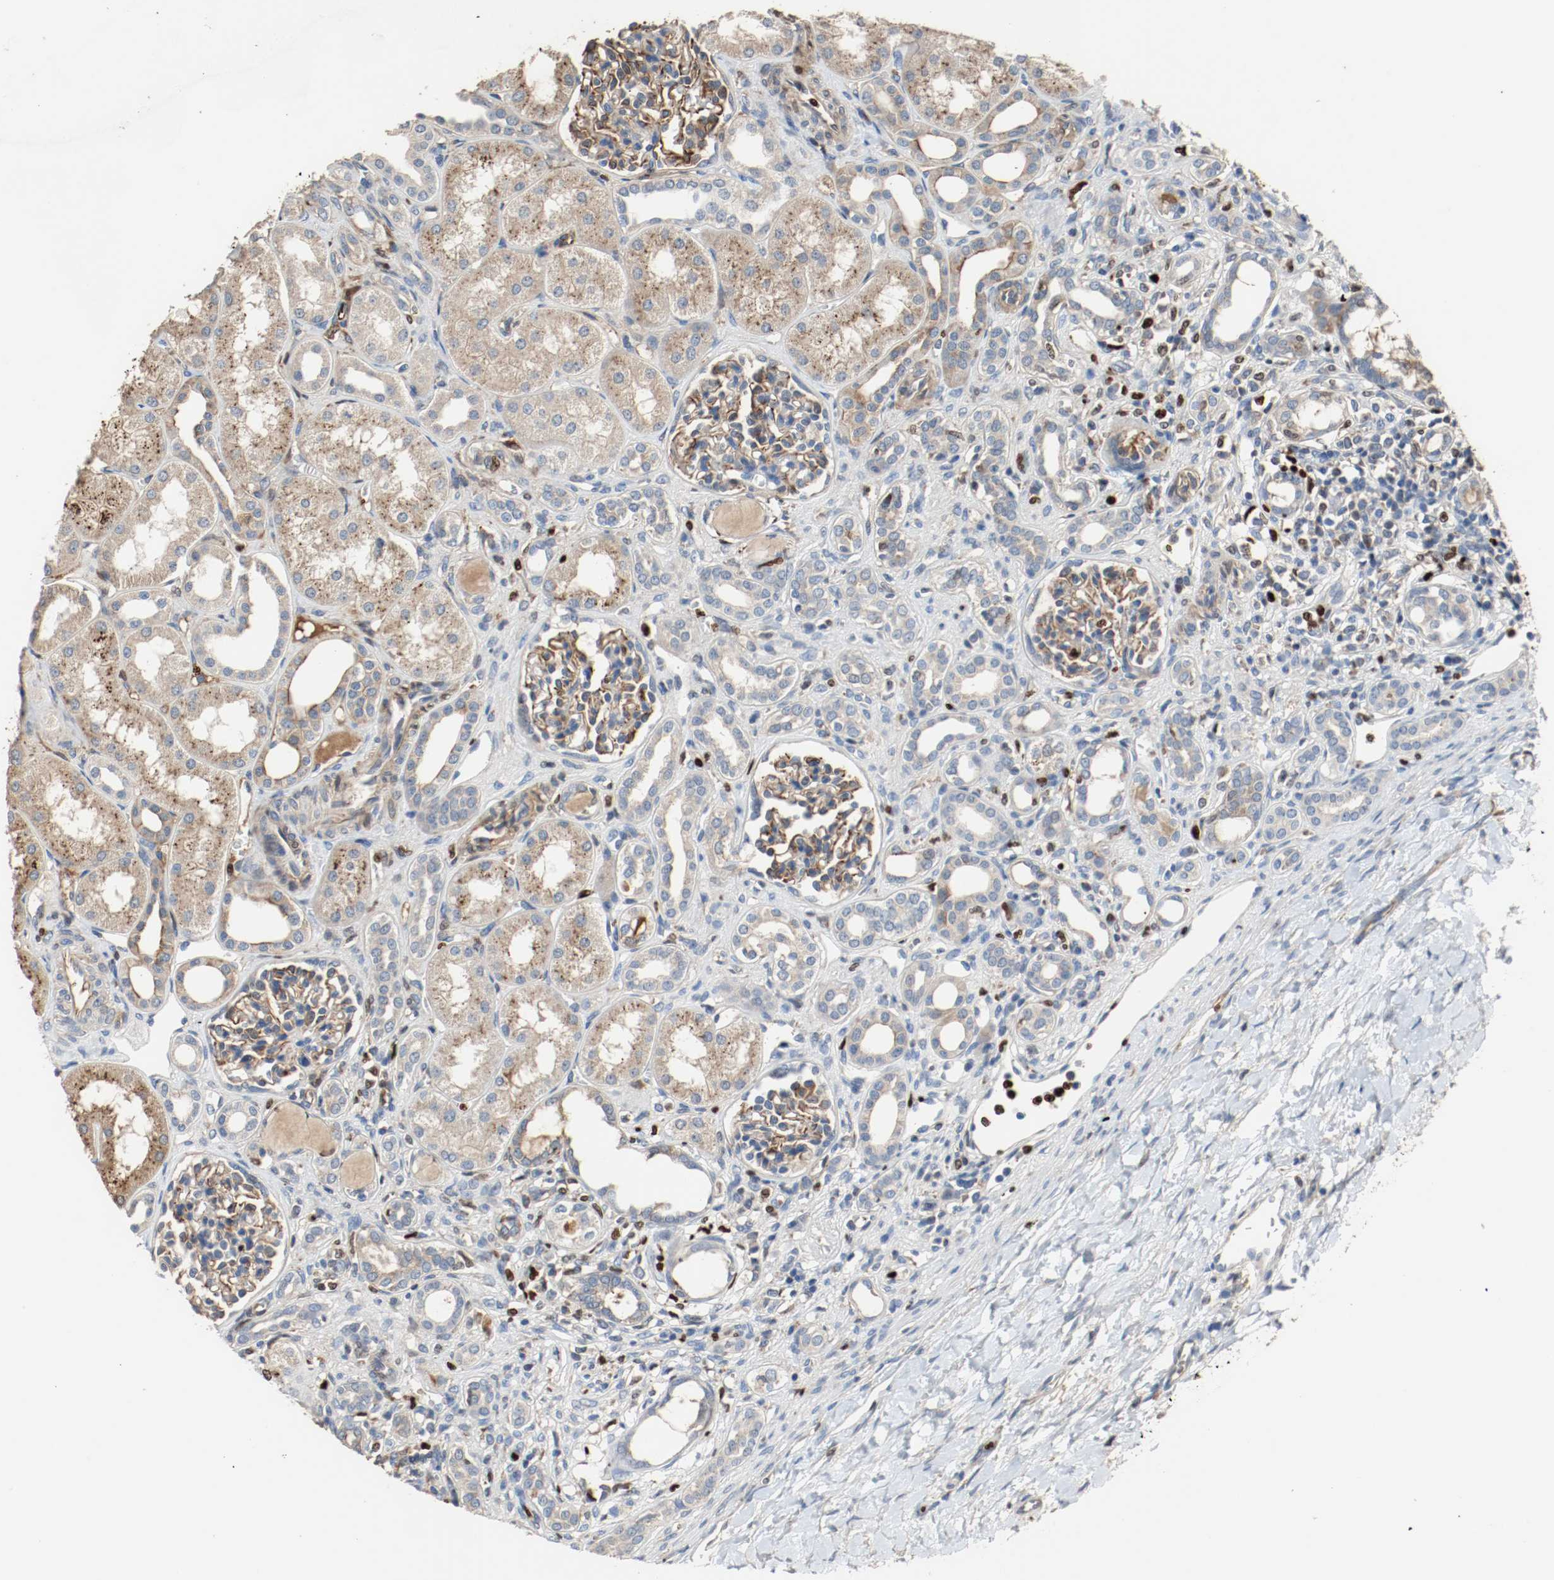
{"staining": {"intensity": "moderate", "quantity": ">75%", "location": "cytoplasmic/membranous"}, "tissue": "kidney", "cell_type": "Cells in glomeruli", "image_type": "normal", "snomed": [{"axis": "morphology", "description": "Normal tissue, NOS"}, {"axis": "topography", "description": "Kidney"}], "caption": "Kidney stained with DAB (3,3'-diaminobenzidine) immunohistochemistry (IHC) reveals medium levels of moderate cytoplasmic/membranous expression in about >75% of cells in glomeruli.", "gene": "BLK", "patient": {"sex": "male", "age": 7}}